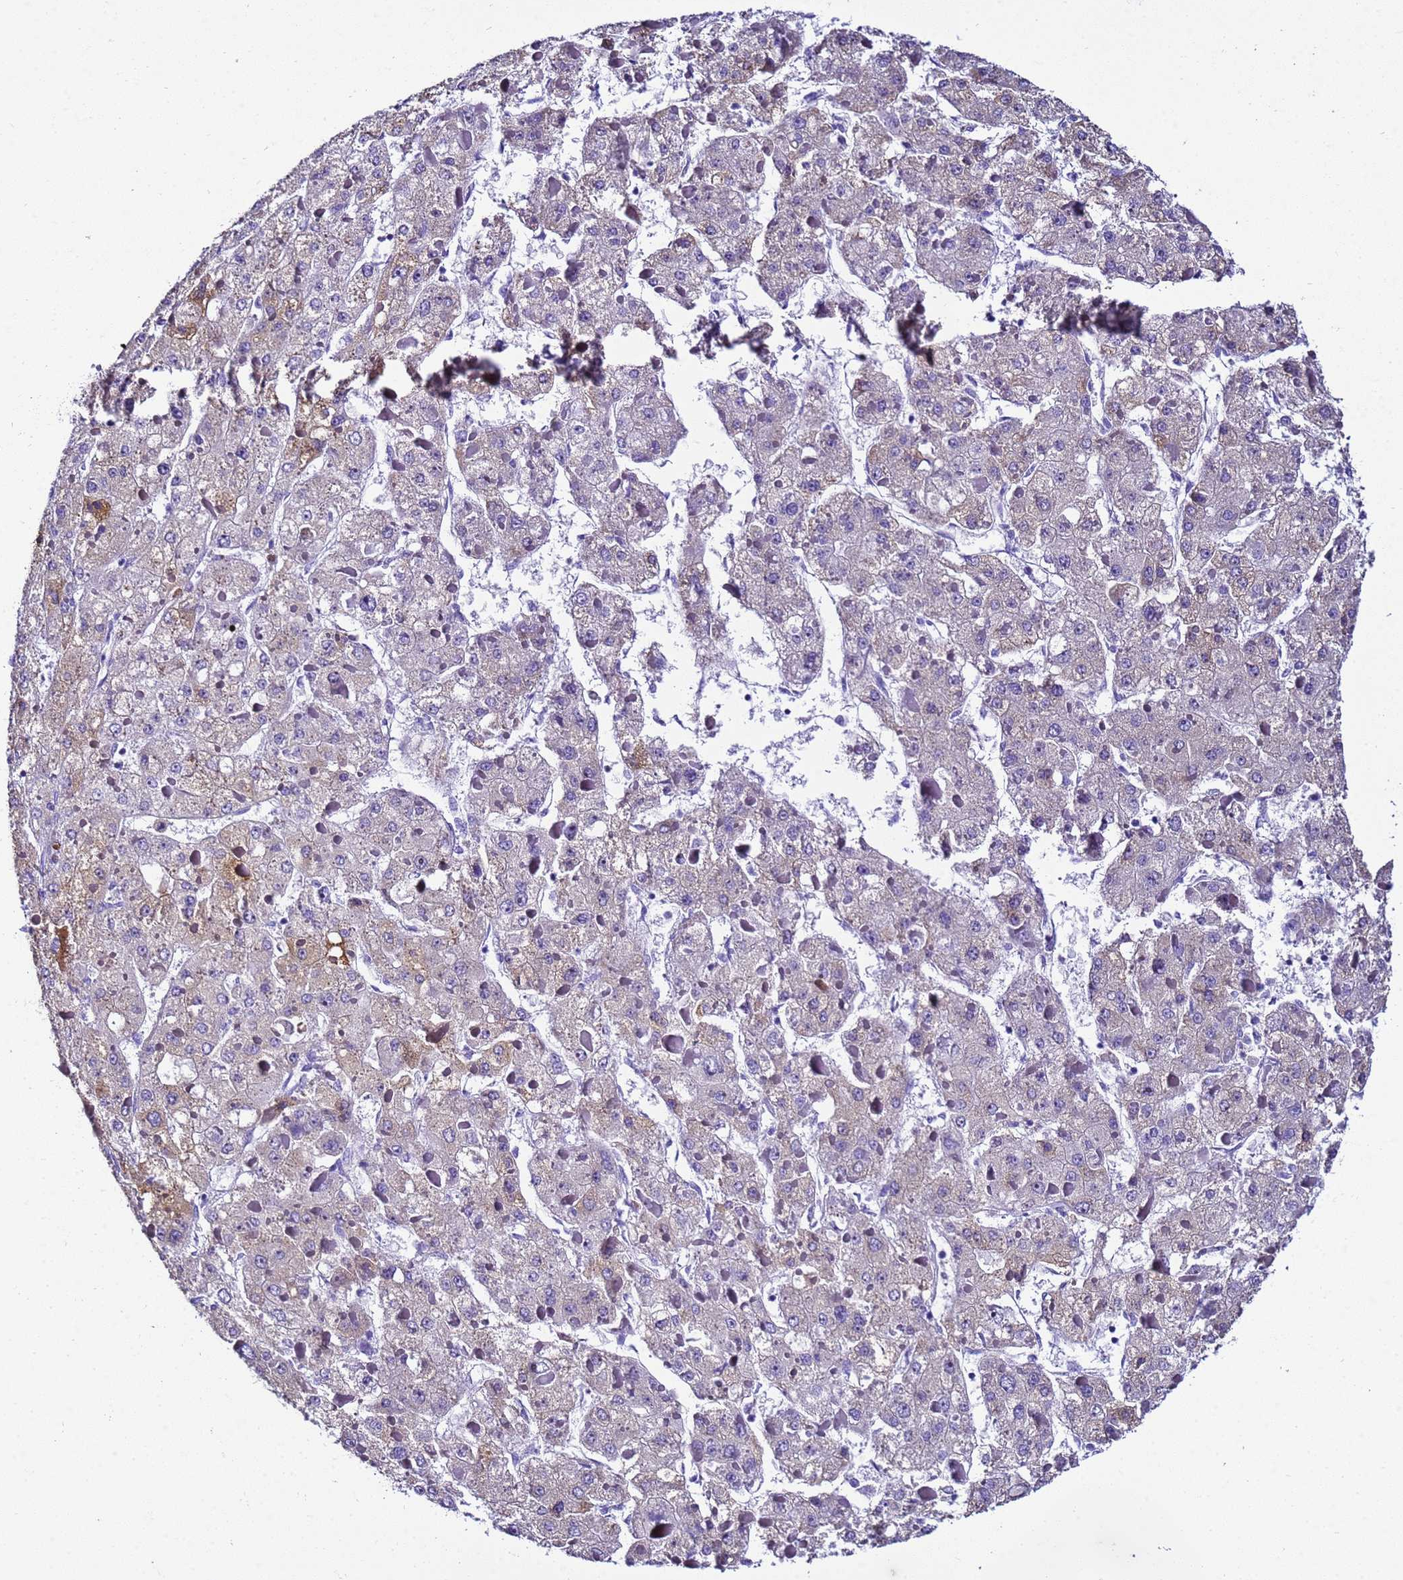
{"staining": {"intensity": "moderate", "quantity": "<25%", "location": "cytoplasmic/membranous"}, "tissue": "liver cancer", "cell_type": "Tumor cells", "image_type": "cancer", "snomed": [{"axis": "morphology", "description": "Carcinoma, Hepatocellular, NOS"}, {"axis": "topography", "description": "Liver"}], "caption": "Liver cancer was stained to show a protein in brown. There is low levels of moderate cytoplasmic/membranous staining in approximately <25% of tumor cells.", "gene": "UGT2B10", "patient": {"sex": "female", "age": 73}}